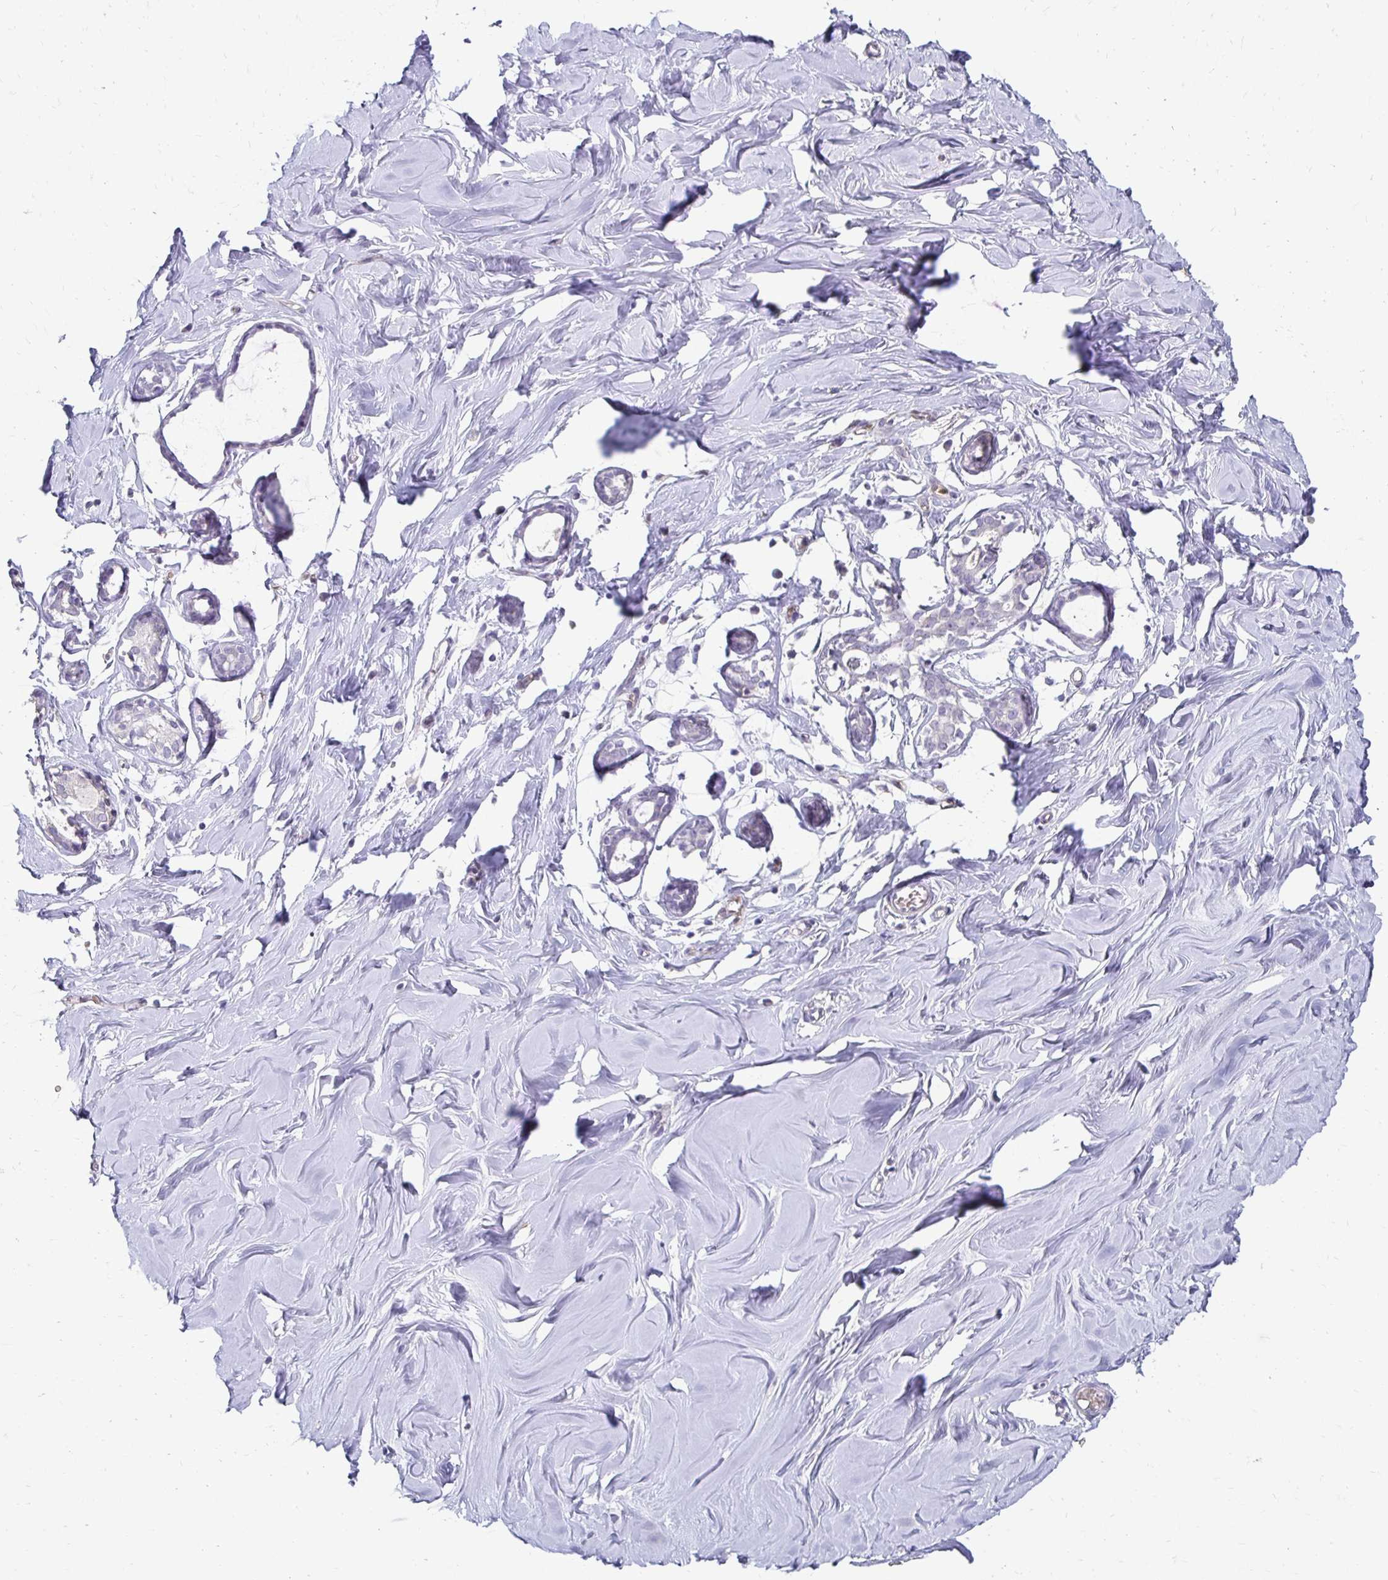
{"staining": {"intensity": "negative", "quantity": "none", "location": "none"}, "tissue": "breast", "cell_type": "Adipocytes", "image_type": "normal", "snomed": [{"axis": "morphology", "description": "Normal tissue, NOS"}, {"axis": "topography", "description": "Breast"}], "caption": "An immunohistochemistry (IHC) histopathology image of normal breast is shown. There is no staining in adipocytes of breast. The staining is performed using DAB brown chromogen with nuclei counter-stained in using hematoxylin.", "gene": "GK2", "patient": {"sex": "female", "age": 27}}